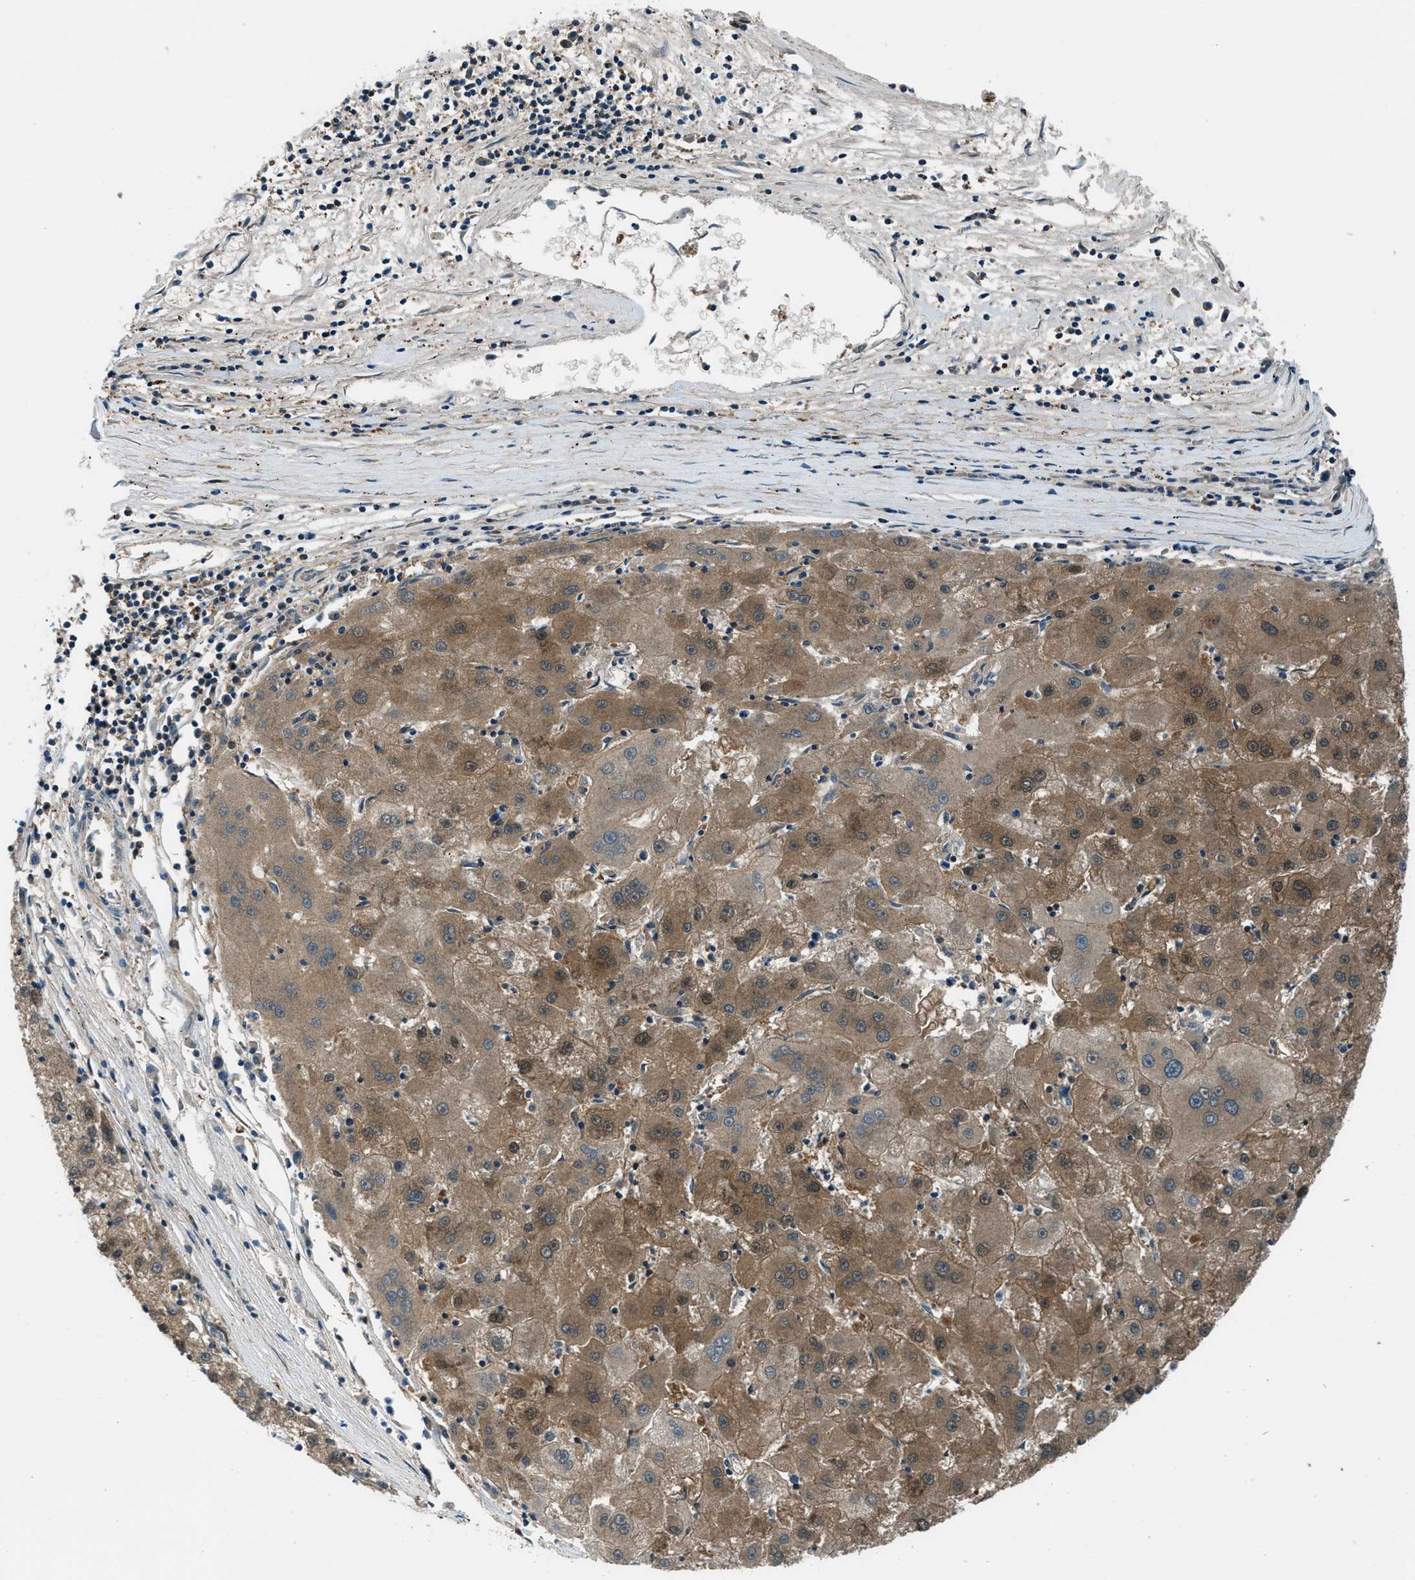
{"staining": {"intensity": "moderate", "quantity": ">75%", "location": "cytoplasmic/membranous,nuclear"}, "tissue": "liver cancer", "cell_type": "Tumor cells", "image_type": "cancer", "snomed": [{"axis": "morphology", "description": "Carcinoma, Hepatocellular, NOS"}, {"axis": "topography", "description": "Liver"}], "caption": "Brown immunohistochemical staining in human hepatocellular carcinoma (liver) shows moderate cytoplasmic/membranous and nuclear expression in approximately >75% of tumor cells. (IHC, brightfield microscopy, high magnification).", "gene": "HEBP2", "patient": {"sex": "male", "age": 72}}